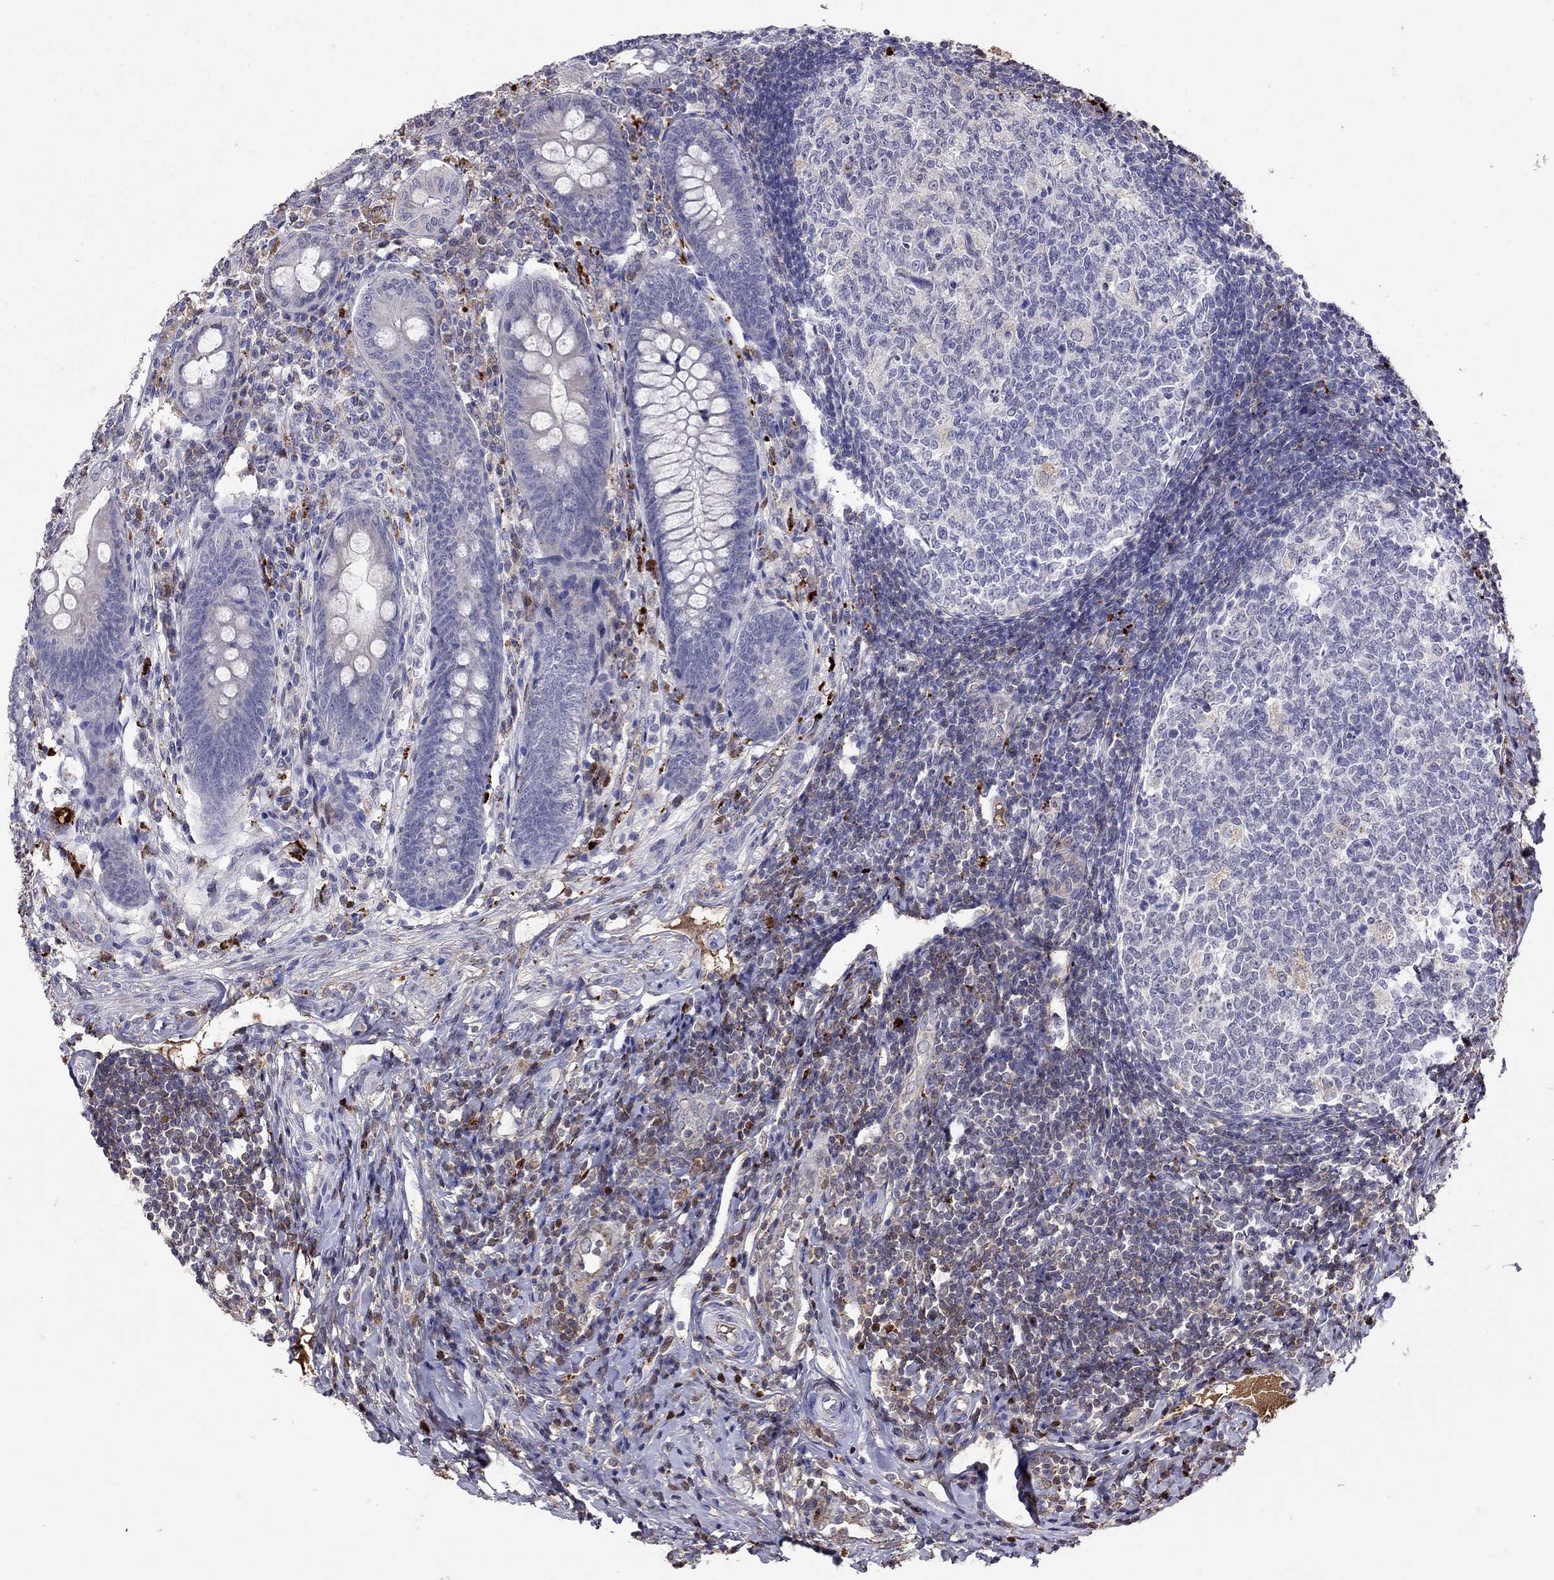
{"staining": {"intensity": "negative", "quantity": "none", "location": "none"}, "tissue": "appendix", "cell_type": "Glandular cells", "image_type": "normal", "snomed": [{"axis": "morphology", "description": "Normal tissue, NOS"}, {"axis": "morphology", "description": "Inflammation, NOS"}, {"axis": "topography", "description": "Appendix"}], "caption": "Immunohistochemistry micrograph of unremarkable appendix: human appendix stained with DAB shows no significant protein expression in glandular cells.", "gene": "SERPINA3", "patient": {"sex": "male", "age": 16}}